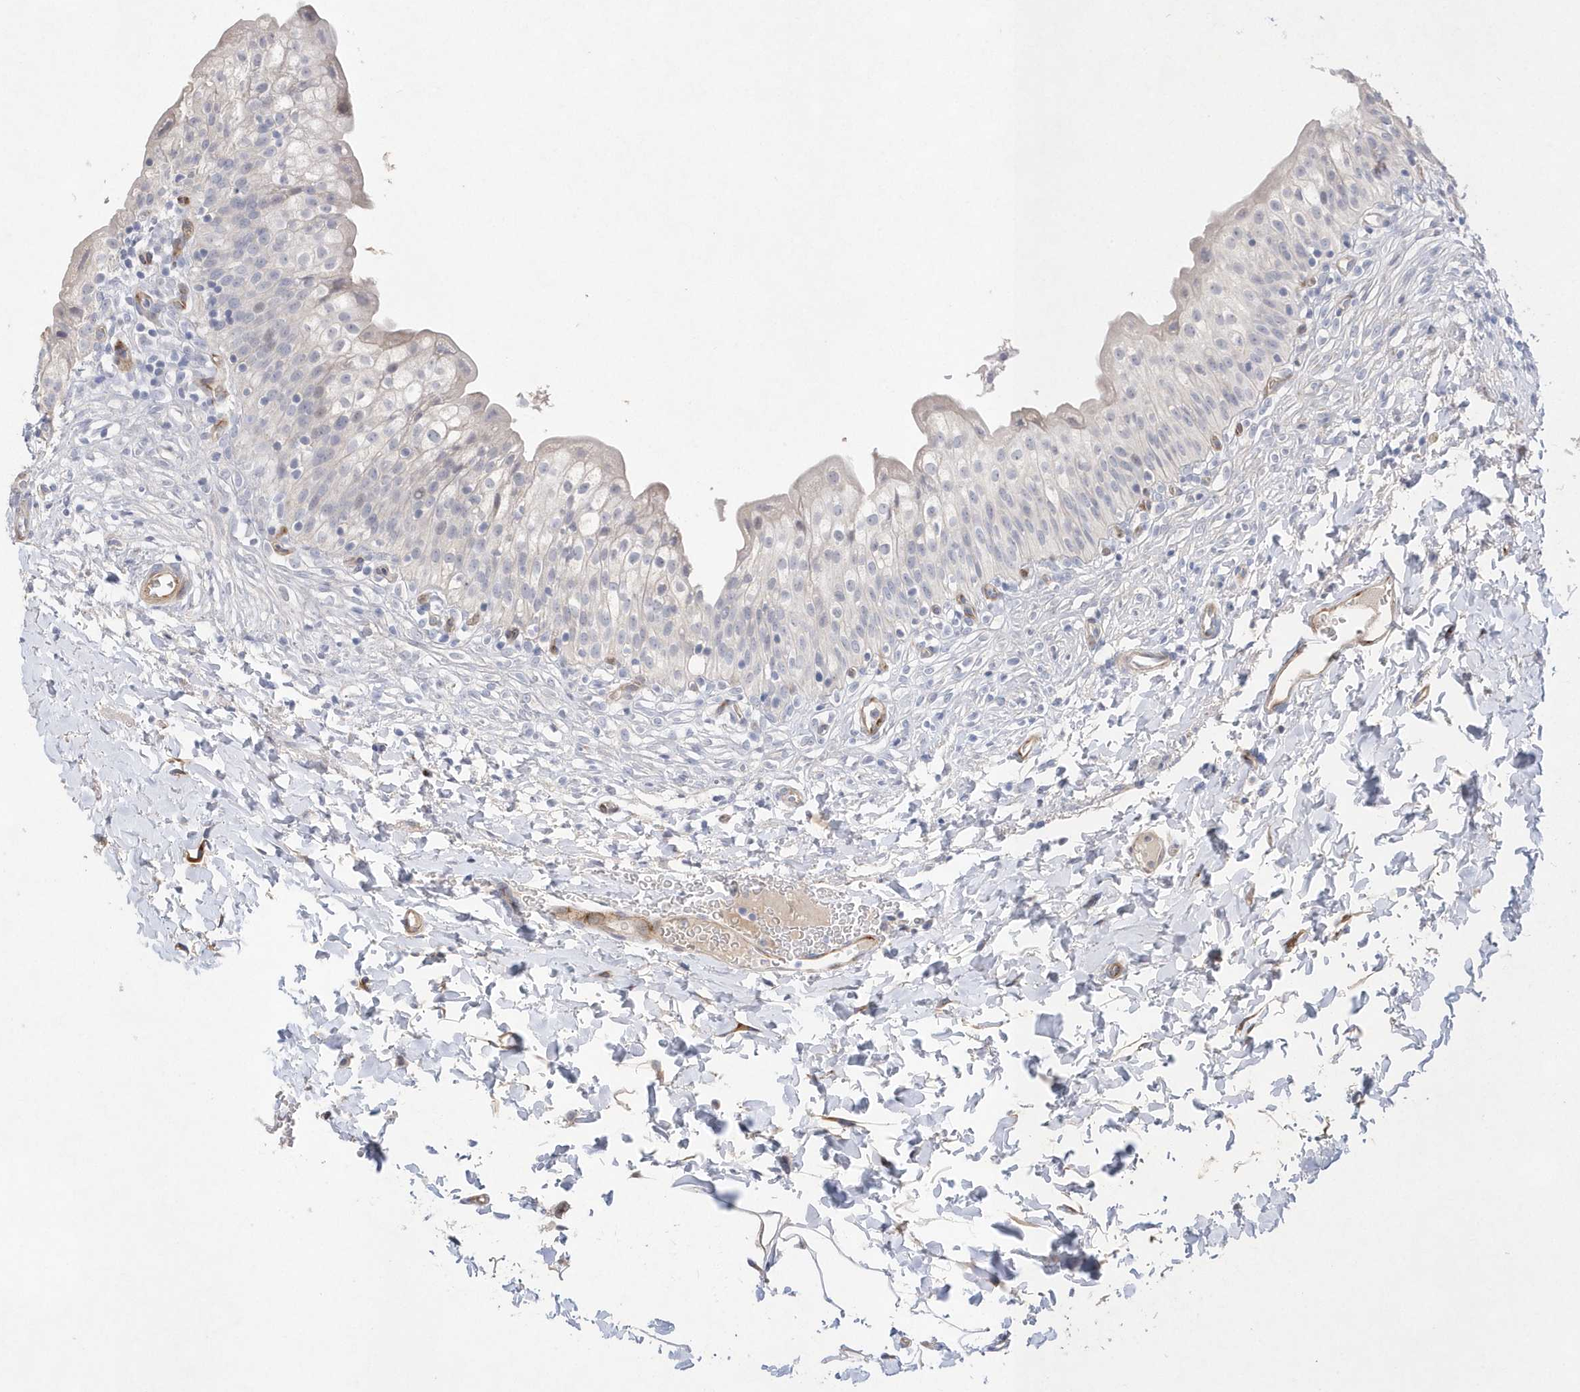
{"staining": {"intensity": "negative", "quantity": "none", "location": "none"}, "tissue": "urinary bladder", "cell_type": "Urothelial cells", "image_type": "normal", "snomed": [{"axis": "morphology", "description": "Normal tissue, NOS"}, {"axis": "topography", "description": "Urinary bladder"}], "caption": "This histopathology image is of normal urinary bladder stained with immunohistochemistry to label a protein in brown with the nuclei are counter-stained blue. There is no expression in urothelial cells. Brightfield microscopy of immunohistochemistry (IHC) stained with DAB (brown) and hematoxylin (blue), captured at high magnification.", "gene": "TMEM132B", "patient": {"sex": "male", "age": 55}}